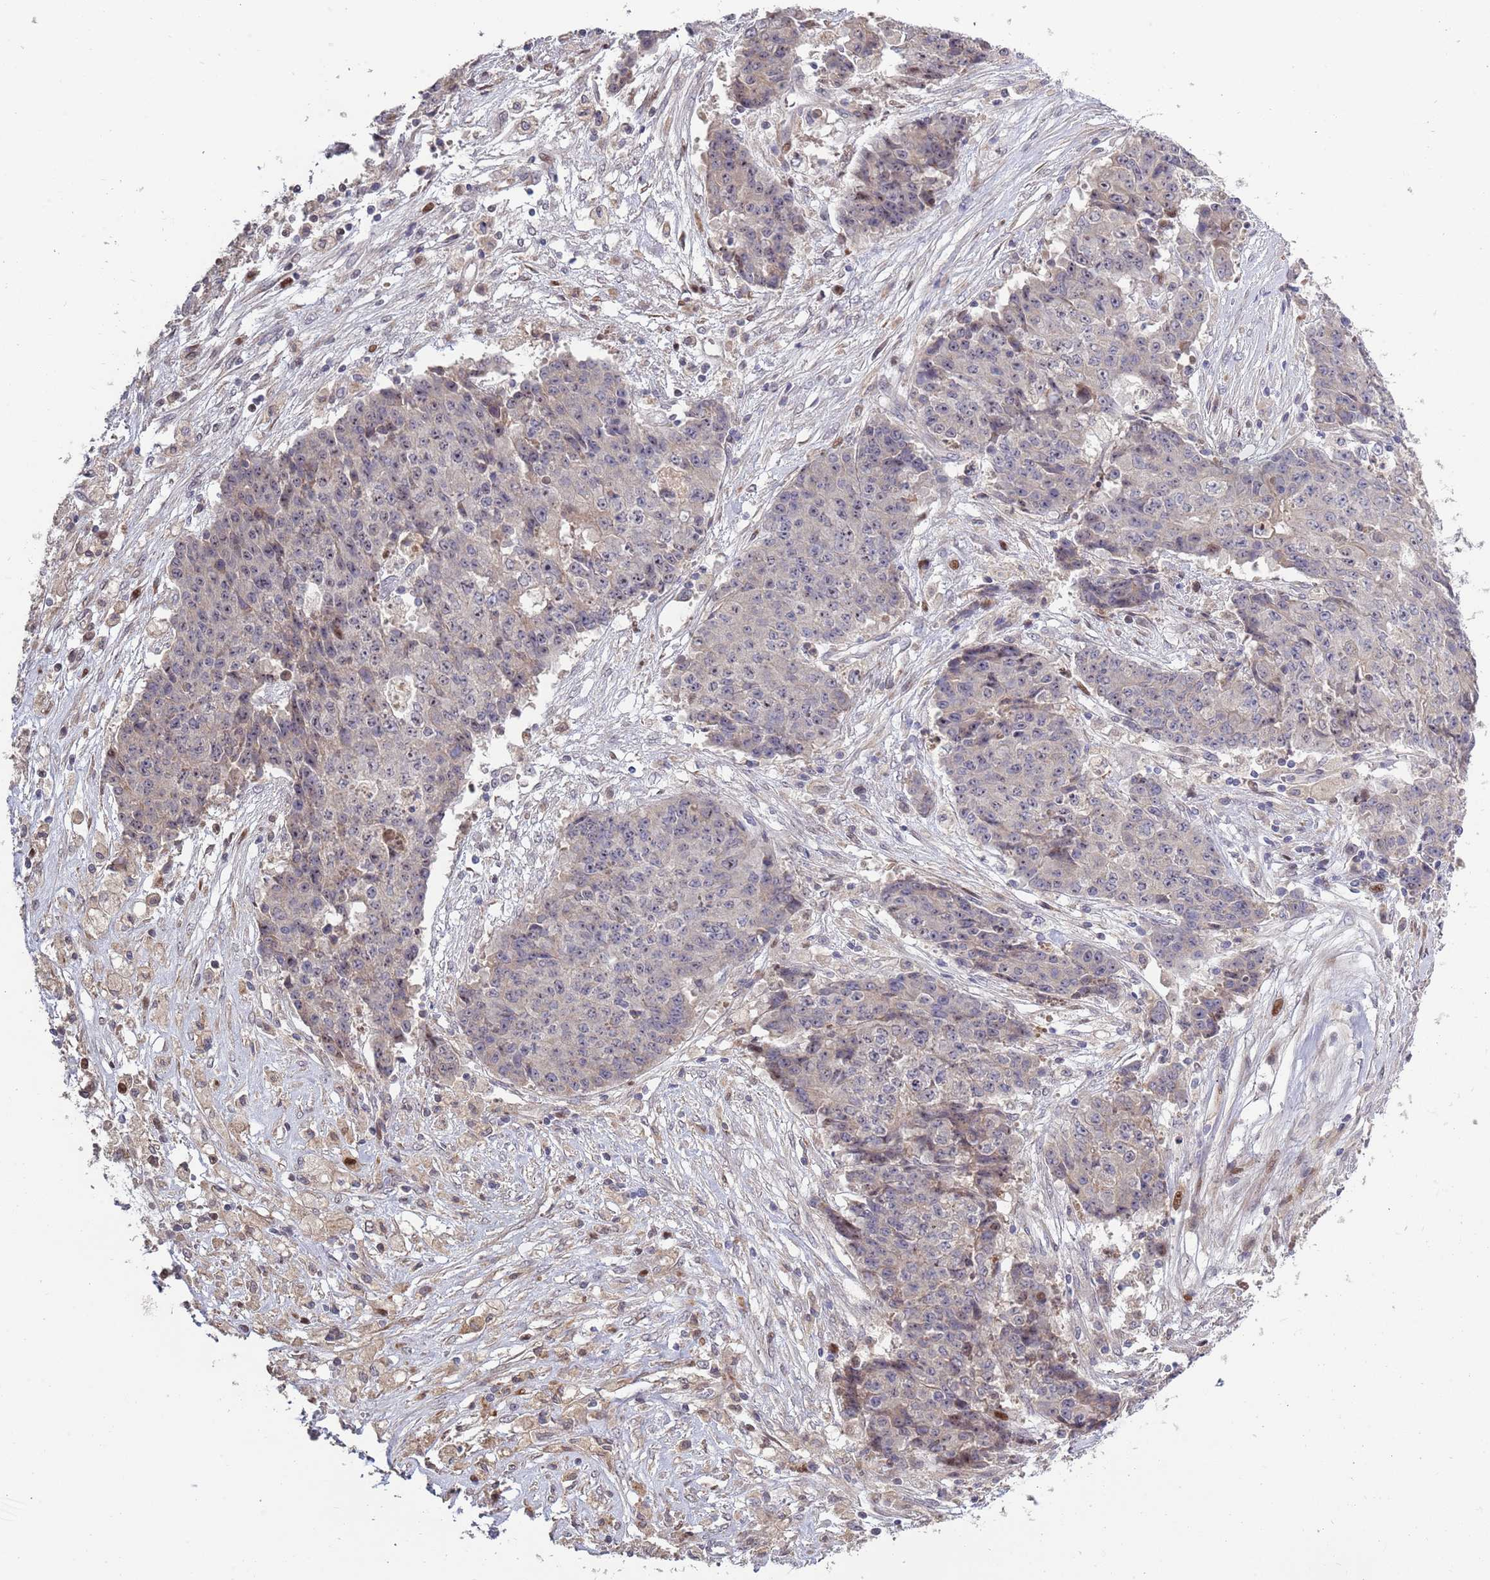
{"staining": {"intensity": "negative", "quantity": "none", "location": "none"}, "tissue": "ovarian cancer", "cell_type": "Tumor cells", "image_type": "cancer", "snomed": [{"axis": "morphology", "description": "Carcinoma, endometroid"}, {"axis": "topography", "description": "Ovary"}], "caption": "Immunohistochemistry (IHC) image of ovarian cancer stained for a protein (brown), which reveals no positivity in tumor cells.", "gene": "SYNDIG1L", "patient": {"sex": "female", "age": 42}}